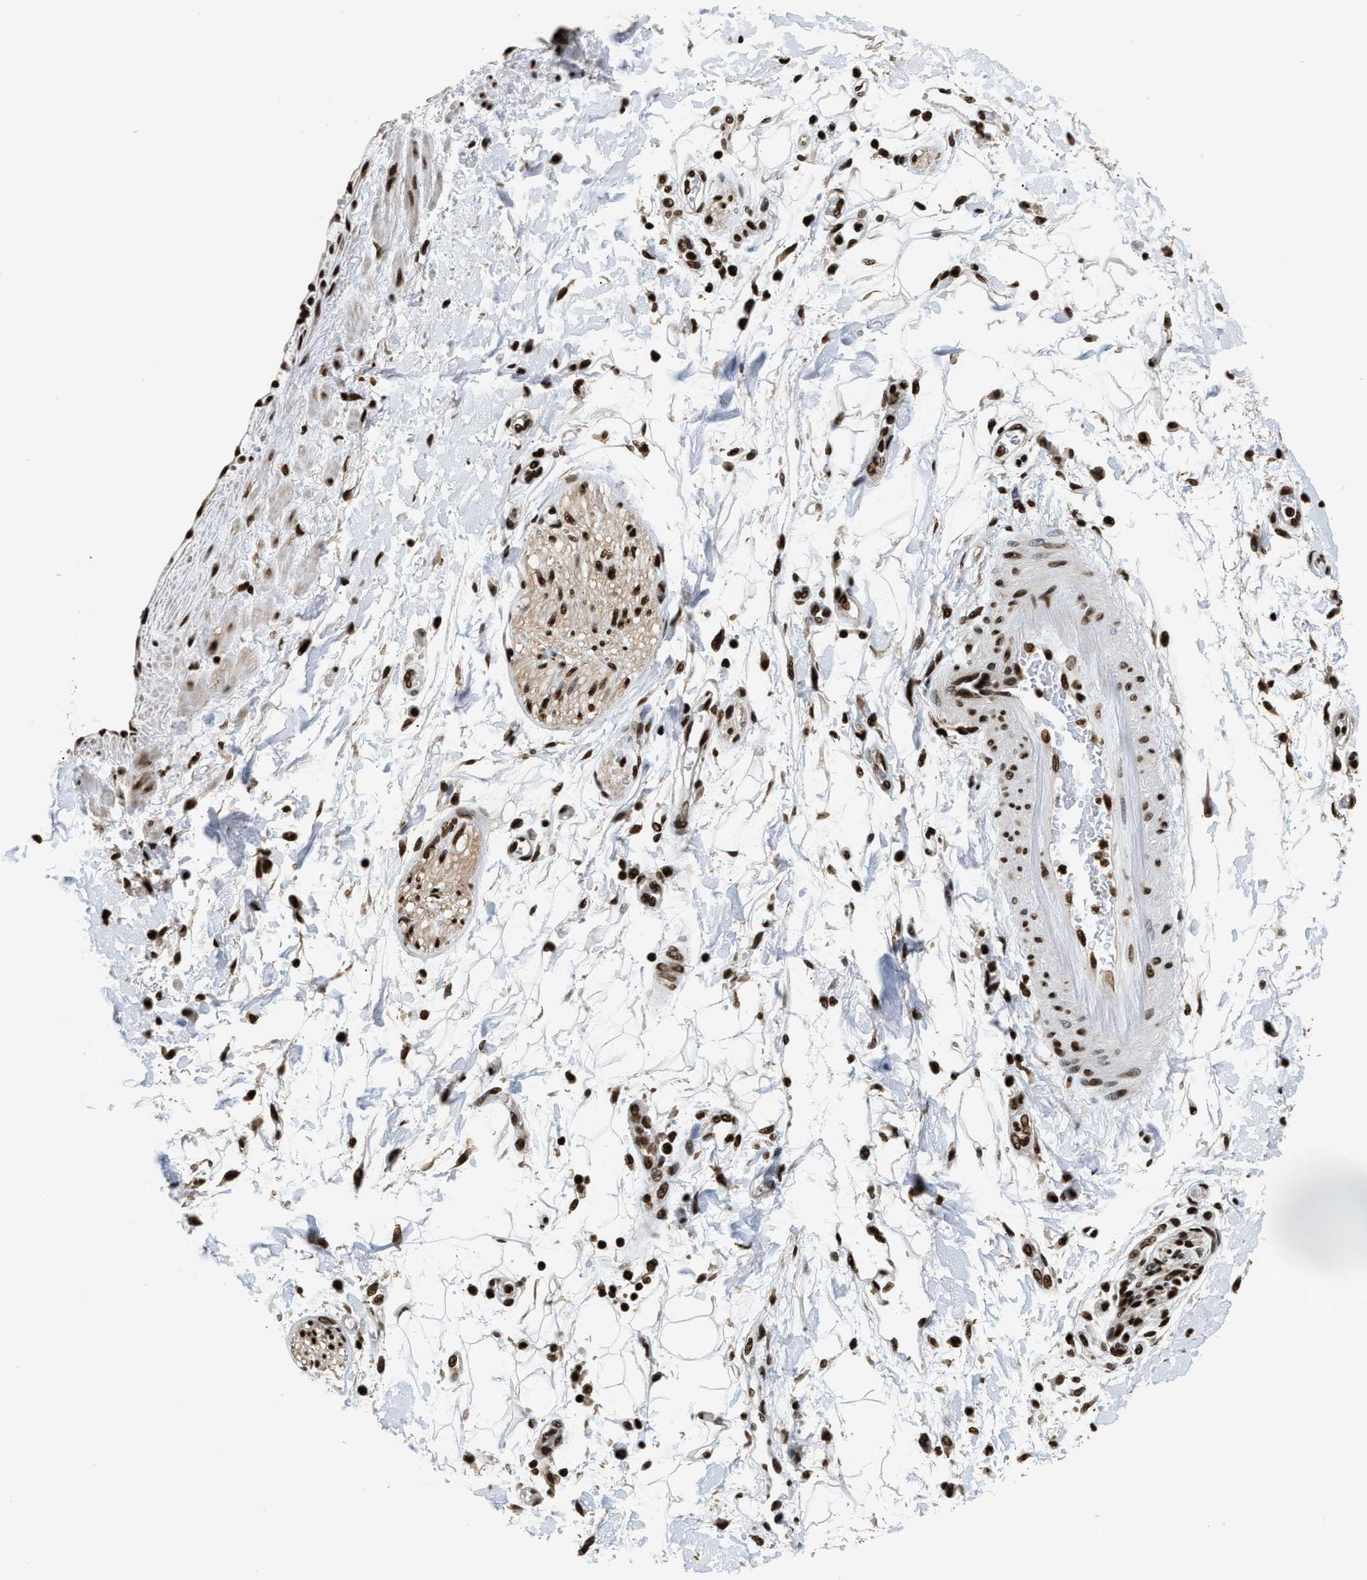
{"staining": {"intensity": "strong", "quantity": ">75%", "location": "nuclear"}, "tissue": "adipose tissue", "cell_type": "Adipocytes", "image_type": "normal", "snomed": [{"axis": "morphology", "description": "Normal tissue, NOS"}, {"axis": "morphology", "description": "Adenocarcinoma, NOS"}, {"axis": "topography", "description": "Duodenum"}, {"axis": "topography", "description": "Peripheral nerve tissue"}], "caption": "Adipose tissue stained with IHC displays strong nuclear expression in about >75% of adipocytes. (DAB (3,3'-diaminobenzidine) = brown stain, brightfield microscopy at high magnification).", "gene": "RAD21", "patient": {"sex": "female", "age": 60}}